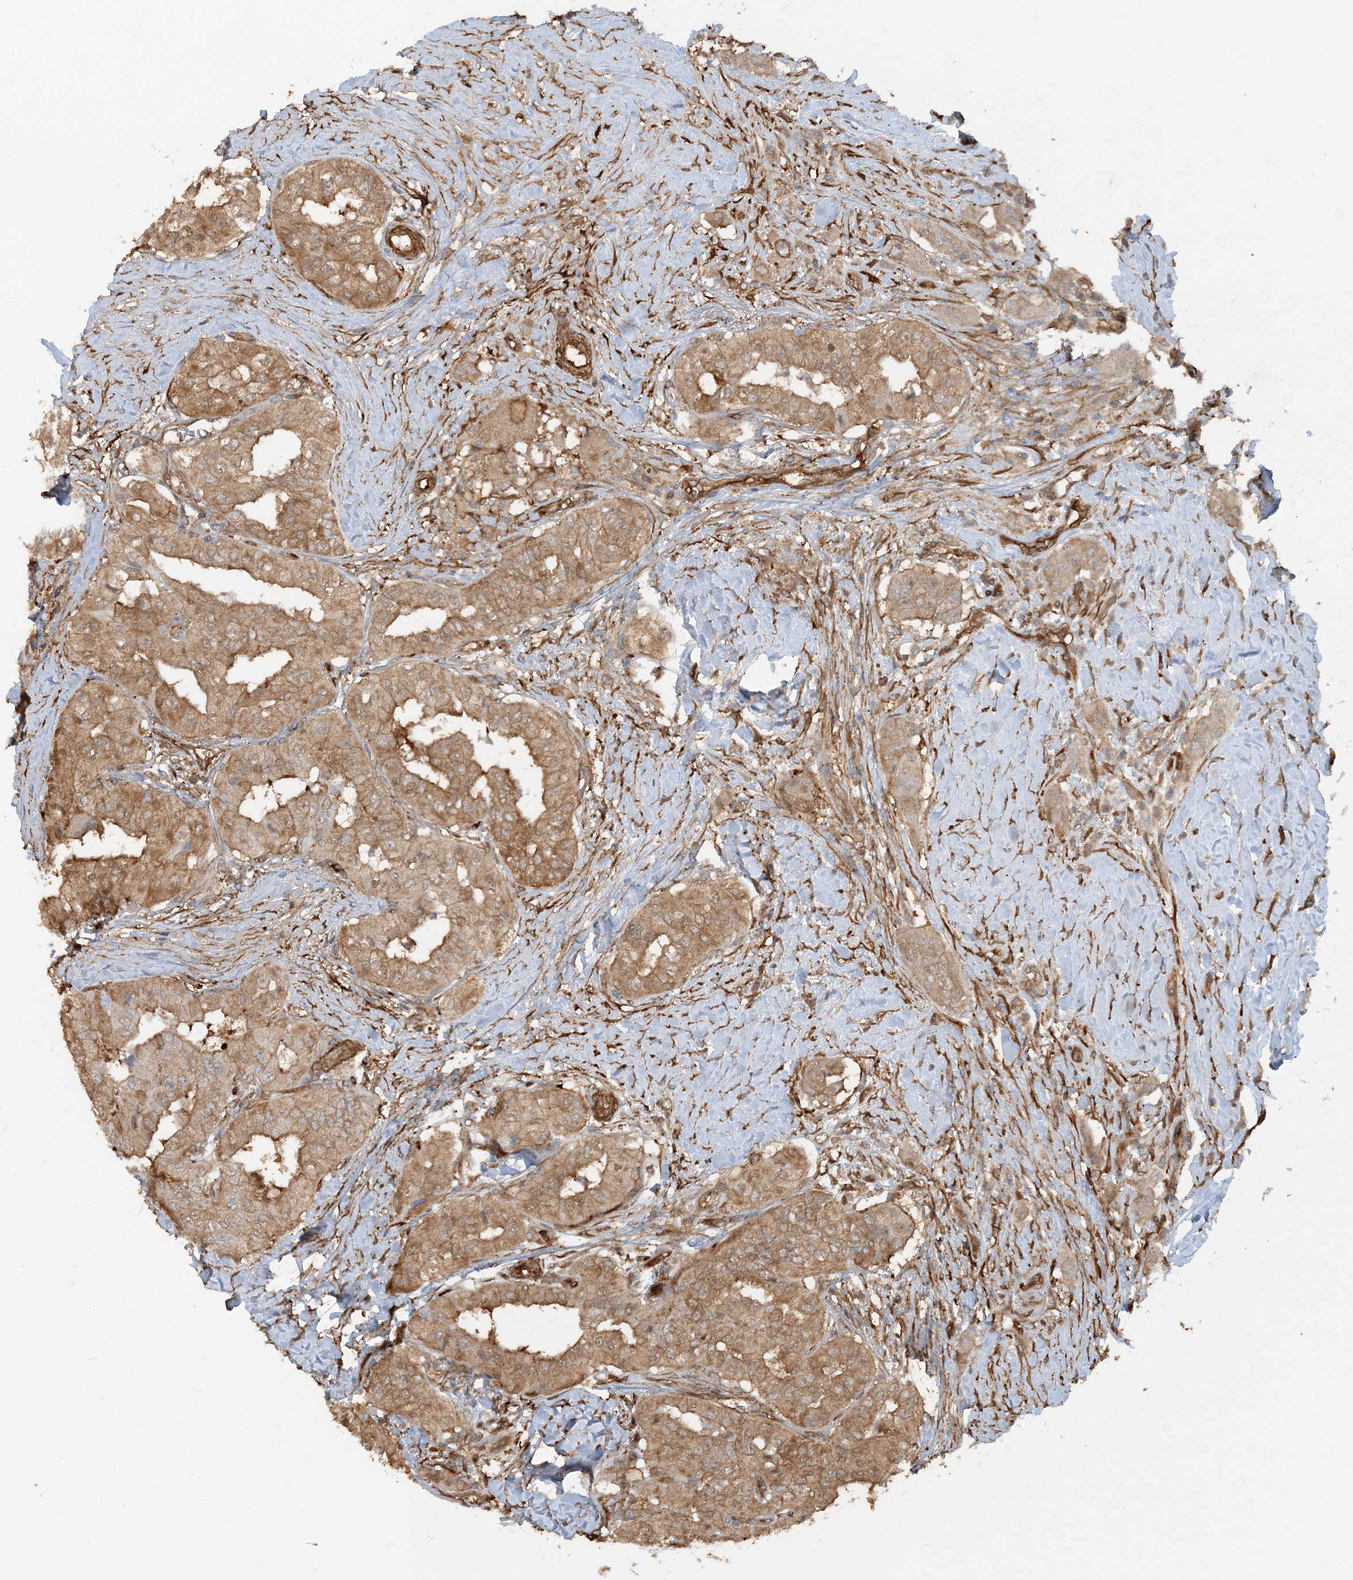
{"staining": {"intensity": "moderate", "quantity": ">75%", "location": "cytoplasmic/membranous"}, "tissue": "thyroid cancer", "cell_type": "Tumor cells", "image_type": "cancer", "snomed": [{"axis": "morphology", "description": "Papillary adenocarcinoma, NOS"}, {"axis": "topography", "description": "Thyroid gland"}], "caption": "Protein analysis of thyroid papillary adenocarcinoma tissue reveals moderate cytoplasmic/membranous expression in about >75% of tumor cells.", "gene": "DSTN", "patient": {"sex": "female", "age": 59}}